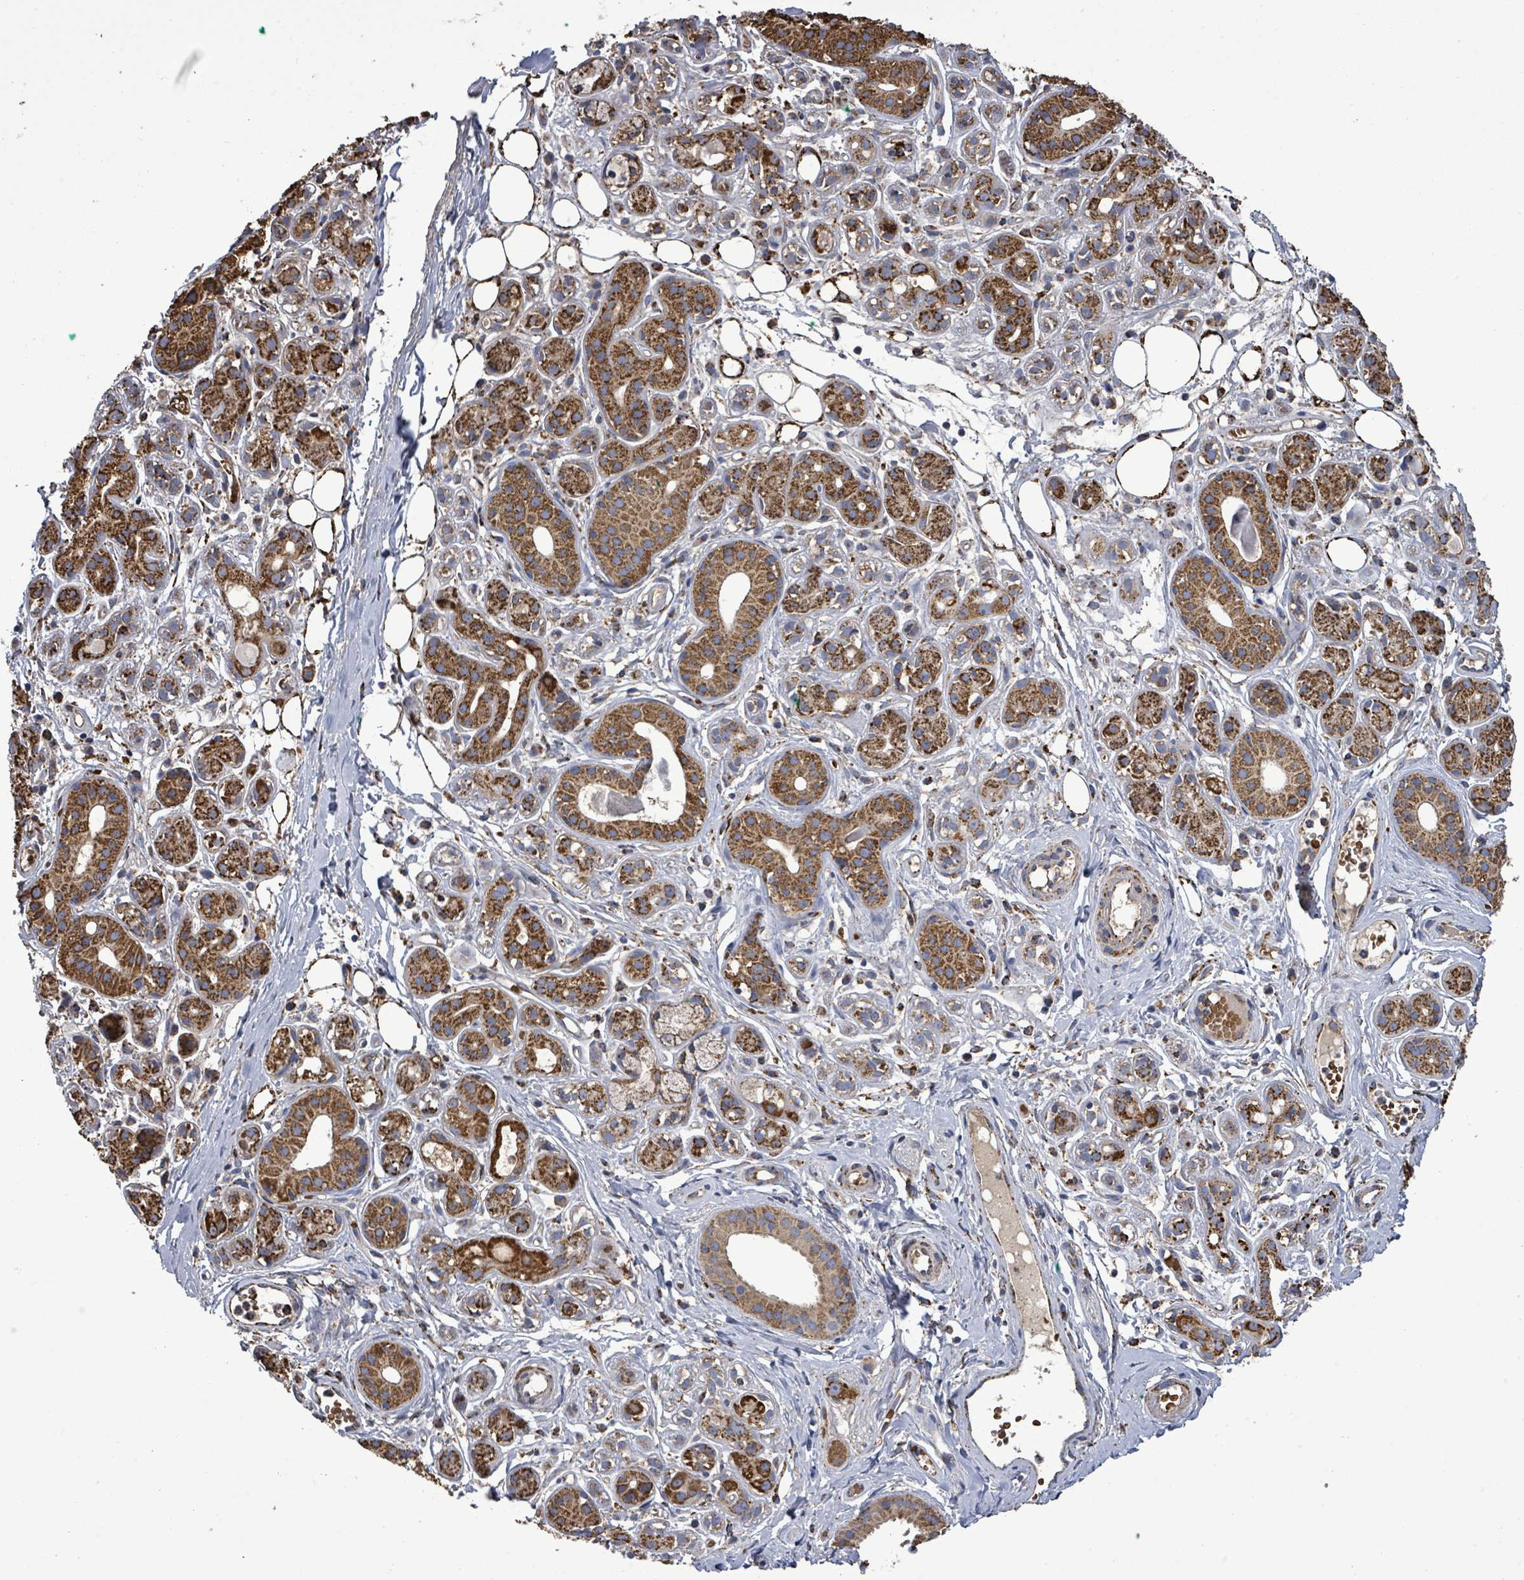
{"staining": {"intensity": "strong", "quantity": ">75%", "location": "cytoplasmic/membranous"}, "tissue": "salivary gland", "cell_type": "Glandular cells", "image_type": "normal", "snomed": [{"axis": "morphology", "description": "Normal tissue, NOS"}, {"axis": "topography", "description": "Salivary gland"}], "caption": "Brown immunohistochemical staining in unremarkable salivary gland exhibits strong cytoplasmic/membranous positivity in about >75% of glandular cells. Using DAB (3,3'-diaminobenzidine) (brown) and hematoxylin (blue) stains, captured at high magnification using brightfield microscopy.", "gene": "MTMR12", "patient": {"sex": "male", "age": 54}}